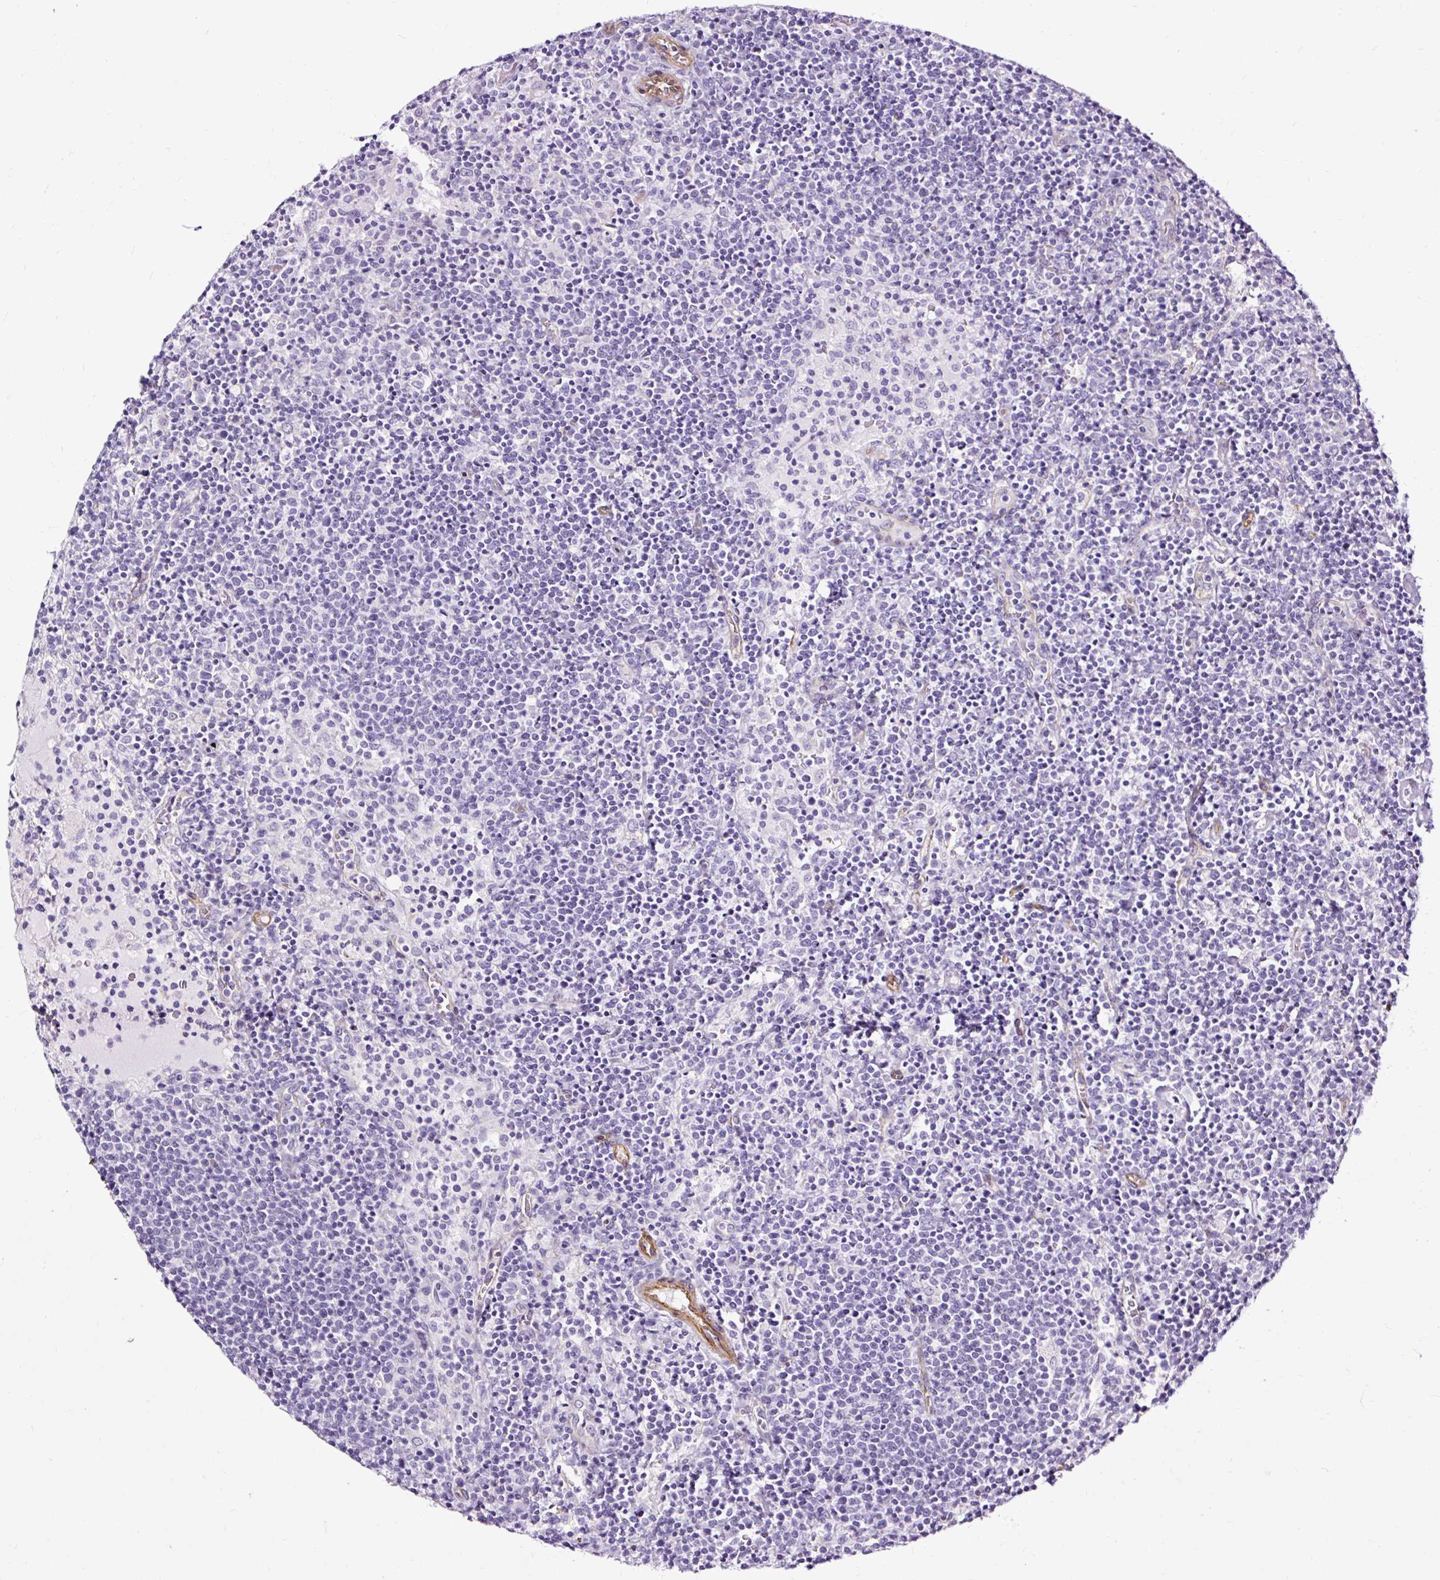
{"staining": {"intensity": "negative", "quantity": "none", "location": "none"}, "tissue": "lymphoma", "cell_type": "Tumor cells", "image_type": "cancer", "snomed": [{"axis": "morphology", "description": "Malignant lymphoma, non-Hodgkin's type, High grade"}, {"axis": "topography", "description": "Lymph node"}], "caption": "High-grade malignant lymphoma, non-Hodgkin's type was stained to show a protein in brown. There is no significant staining in tumor cells. Brightfield microscopy of immunohistochemistry stained with DAB (3,3'-diaminobenzidine) (brown) and hematoxylin (blue), captured at high magnification.", "gene": "SLC7A8", "patient": {"sex": "male", "age": 61}}